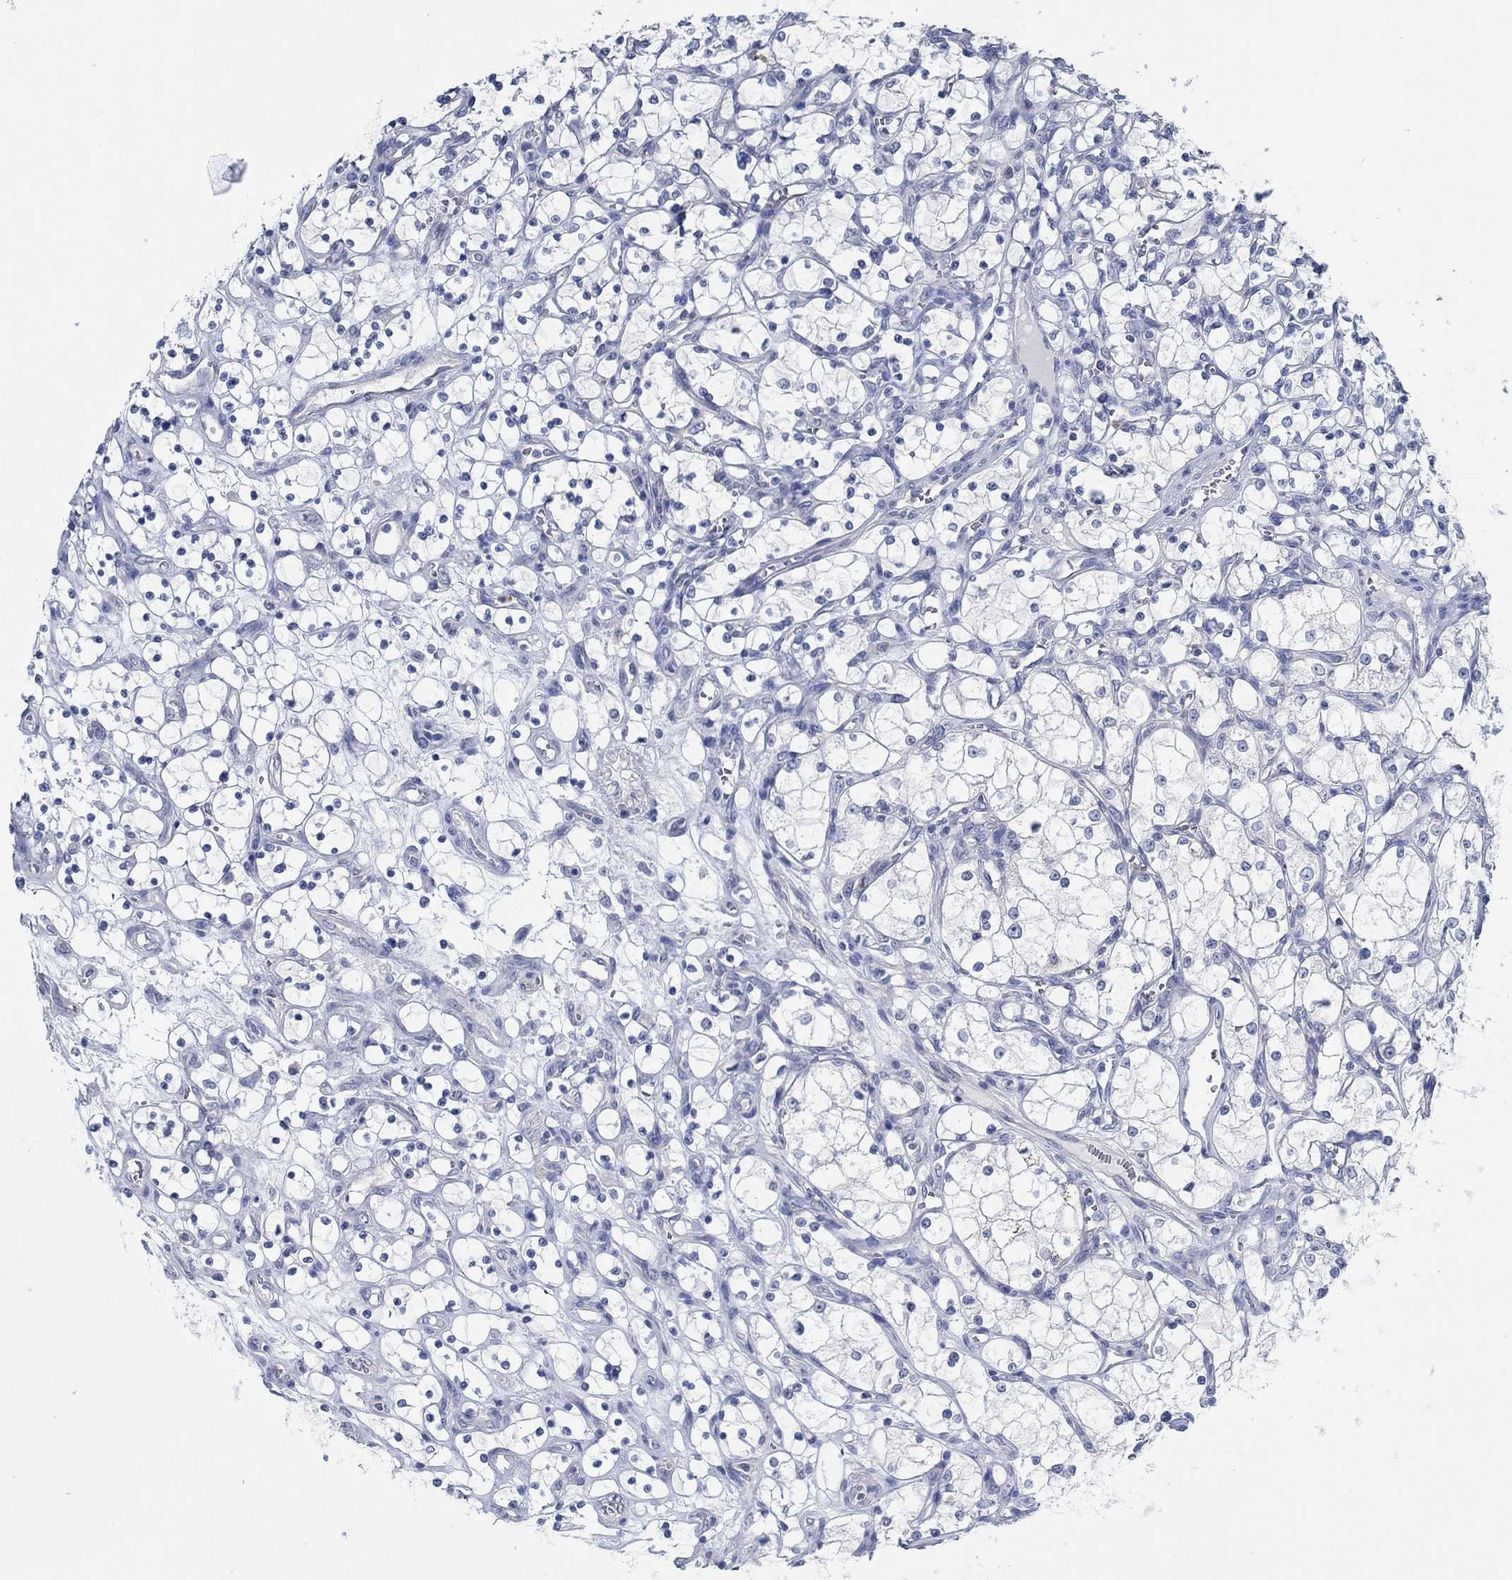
{"staining": {"intensity": "negative", "quantity": "none", "location": "none"}, "tissue": "renal cancer", "cell_type": "Tumor cells", "image_type": "cancer", "snomed": [{"axis": "morphology", "description": "Adenocarcinoma, NOS"}, {"axis": "topography", "description": "Kidney"}], "caption": "Tumor cells show no significant protein positivity in renal adenocarcinoma.", "gene": "ZNF671", "patient": {"sex": "female", "age": 69}}